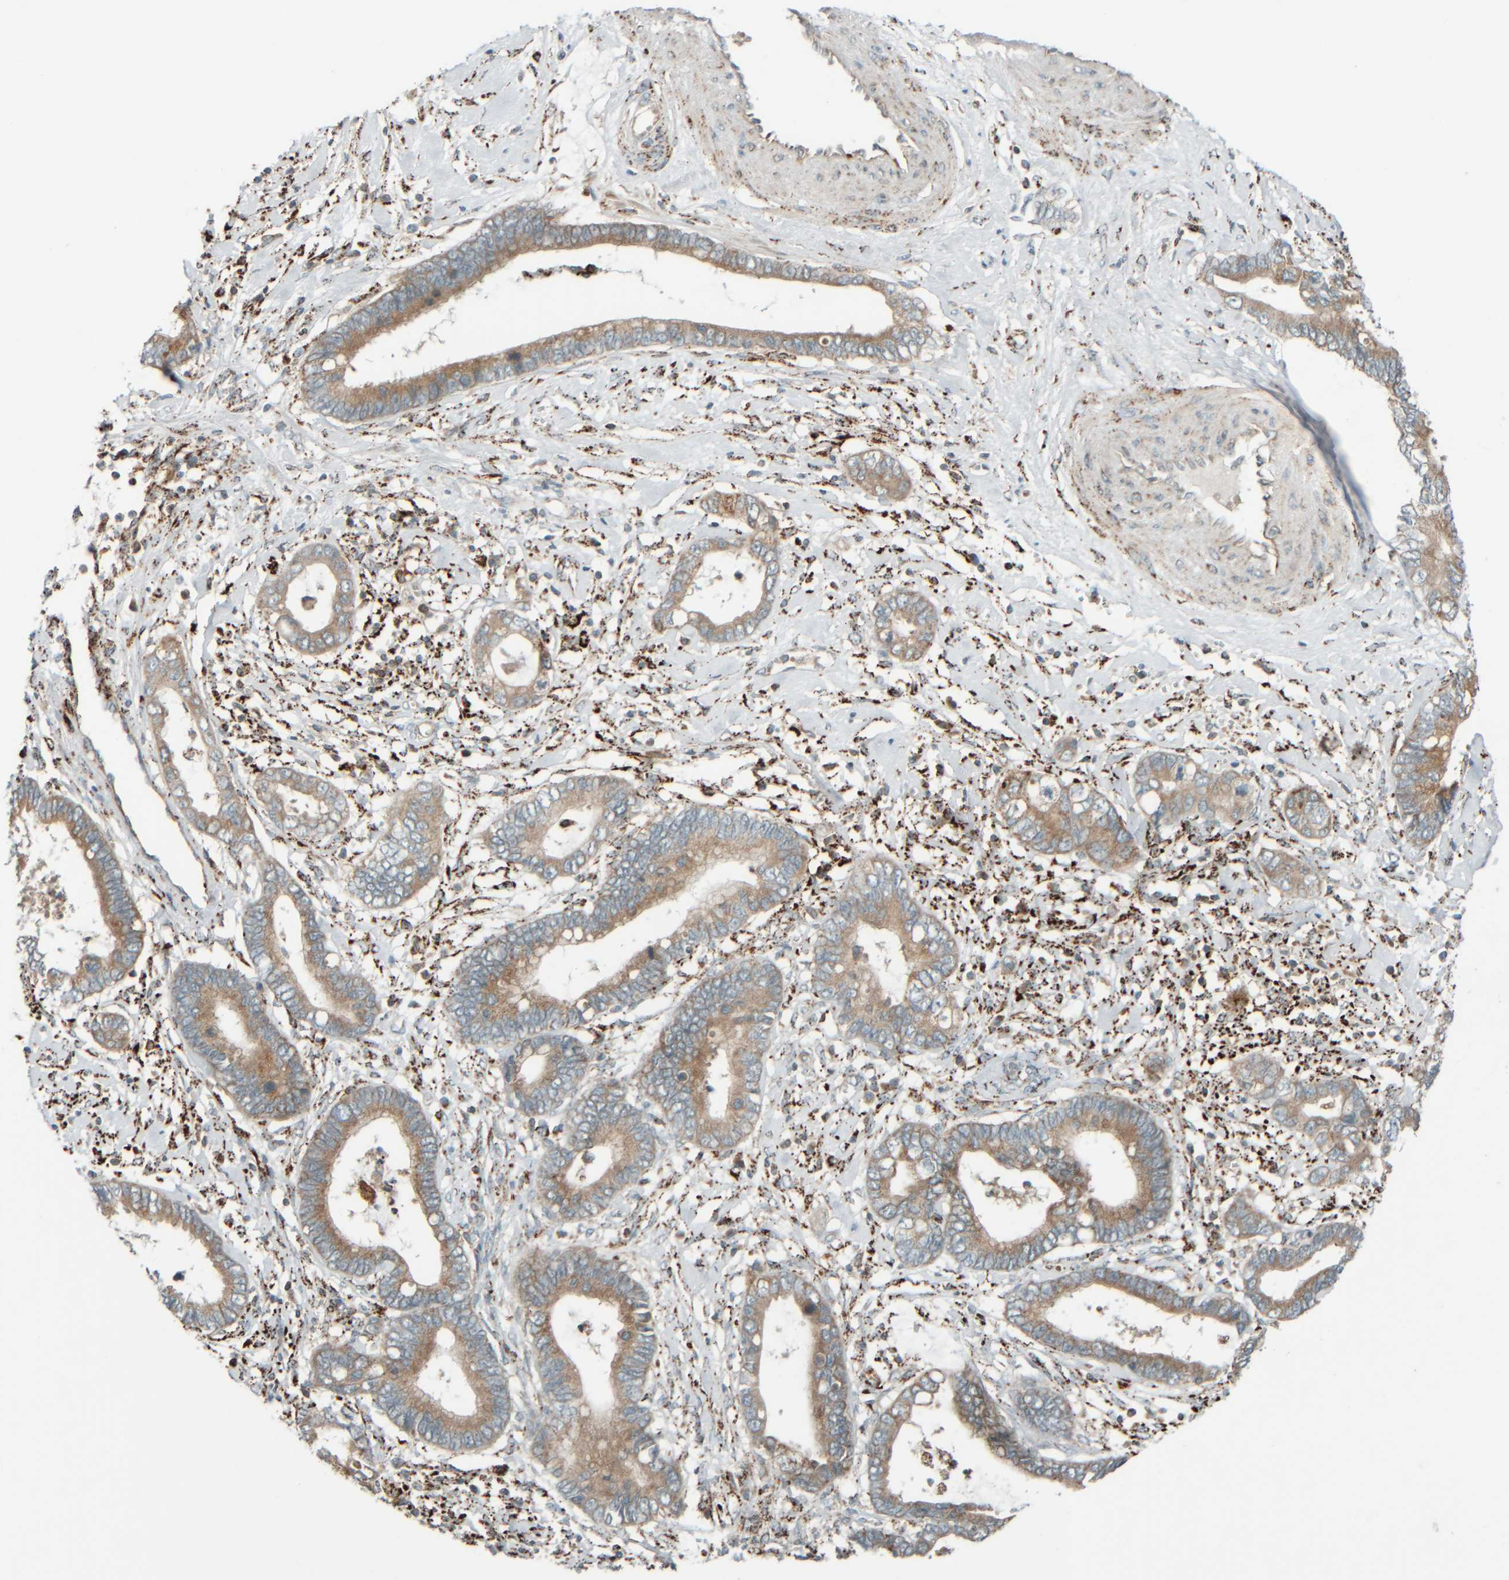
{"staining": {"intensity": "weak", "quantity": ">75%", "location": "cytoplasmic/membranous"}, "tissue": "cervical cancer", "cell_type": "Tumor cells", "image_type": "cancer", "snomed": [{"axis": "morphology", "description": "Adenocarcinoma, NOS"}, {"axis": "topography", "description": "Cervix"}], "caption": "High-magnification brightfield microscopy of adenocarcinoma (cervical) stained with DAB (brown) and counterstained with hematoxylin (blue). tumor cells exhibit weak cytoplasmic/membranous positivity is seen in about>75% of cells. Using DAB (brown) and hematoxylin (blue) stains, captured at high magnification using brightfield microscopy.", "gene": "SPAG5", "patient": {"sex": "female", "age": 44}}